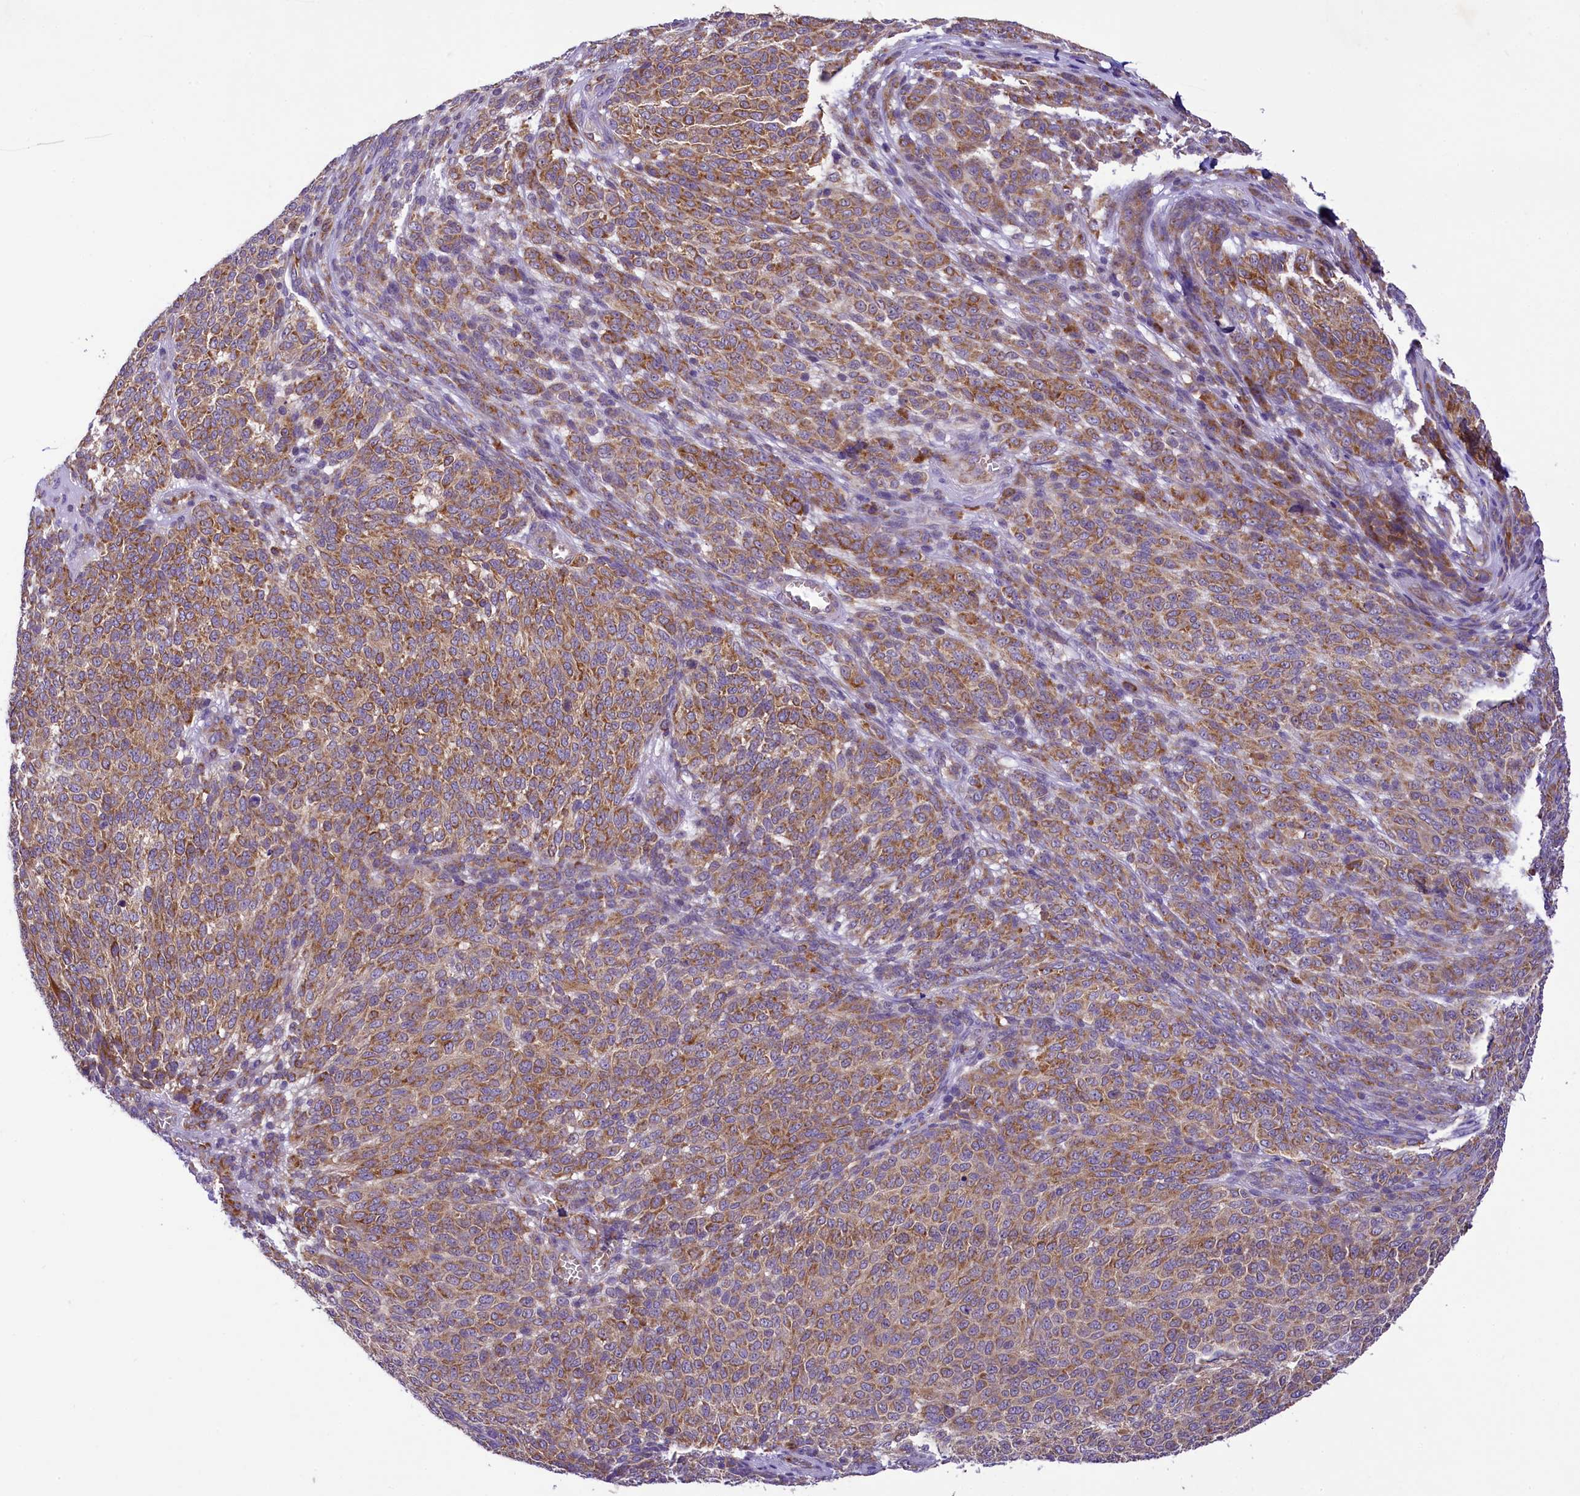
{"staining": {"intensity": "moderate", "quantity": ">75%", "location": "cytoplasmic/membranous"}, "tissue": "melanoma", "cell_type": "Tumor cells", "image_type": "cancer", "snomed": [{"axis": "morphology", "description": "Malignant melanoma, NOS"}, {"axis": "topography", "description": "Skin"}], "caption": "Tumor cells reveal moderate cytoplasmic/membranous expression in approximately >75% of cells in melanoma.", "gene": "LARP4", "patient": {"sex": "male", "age": 49}}